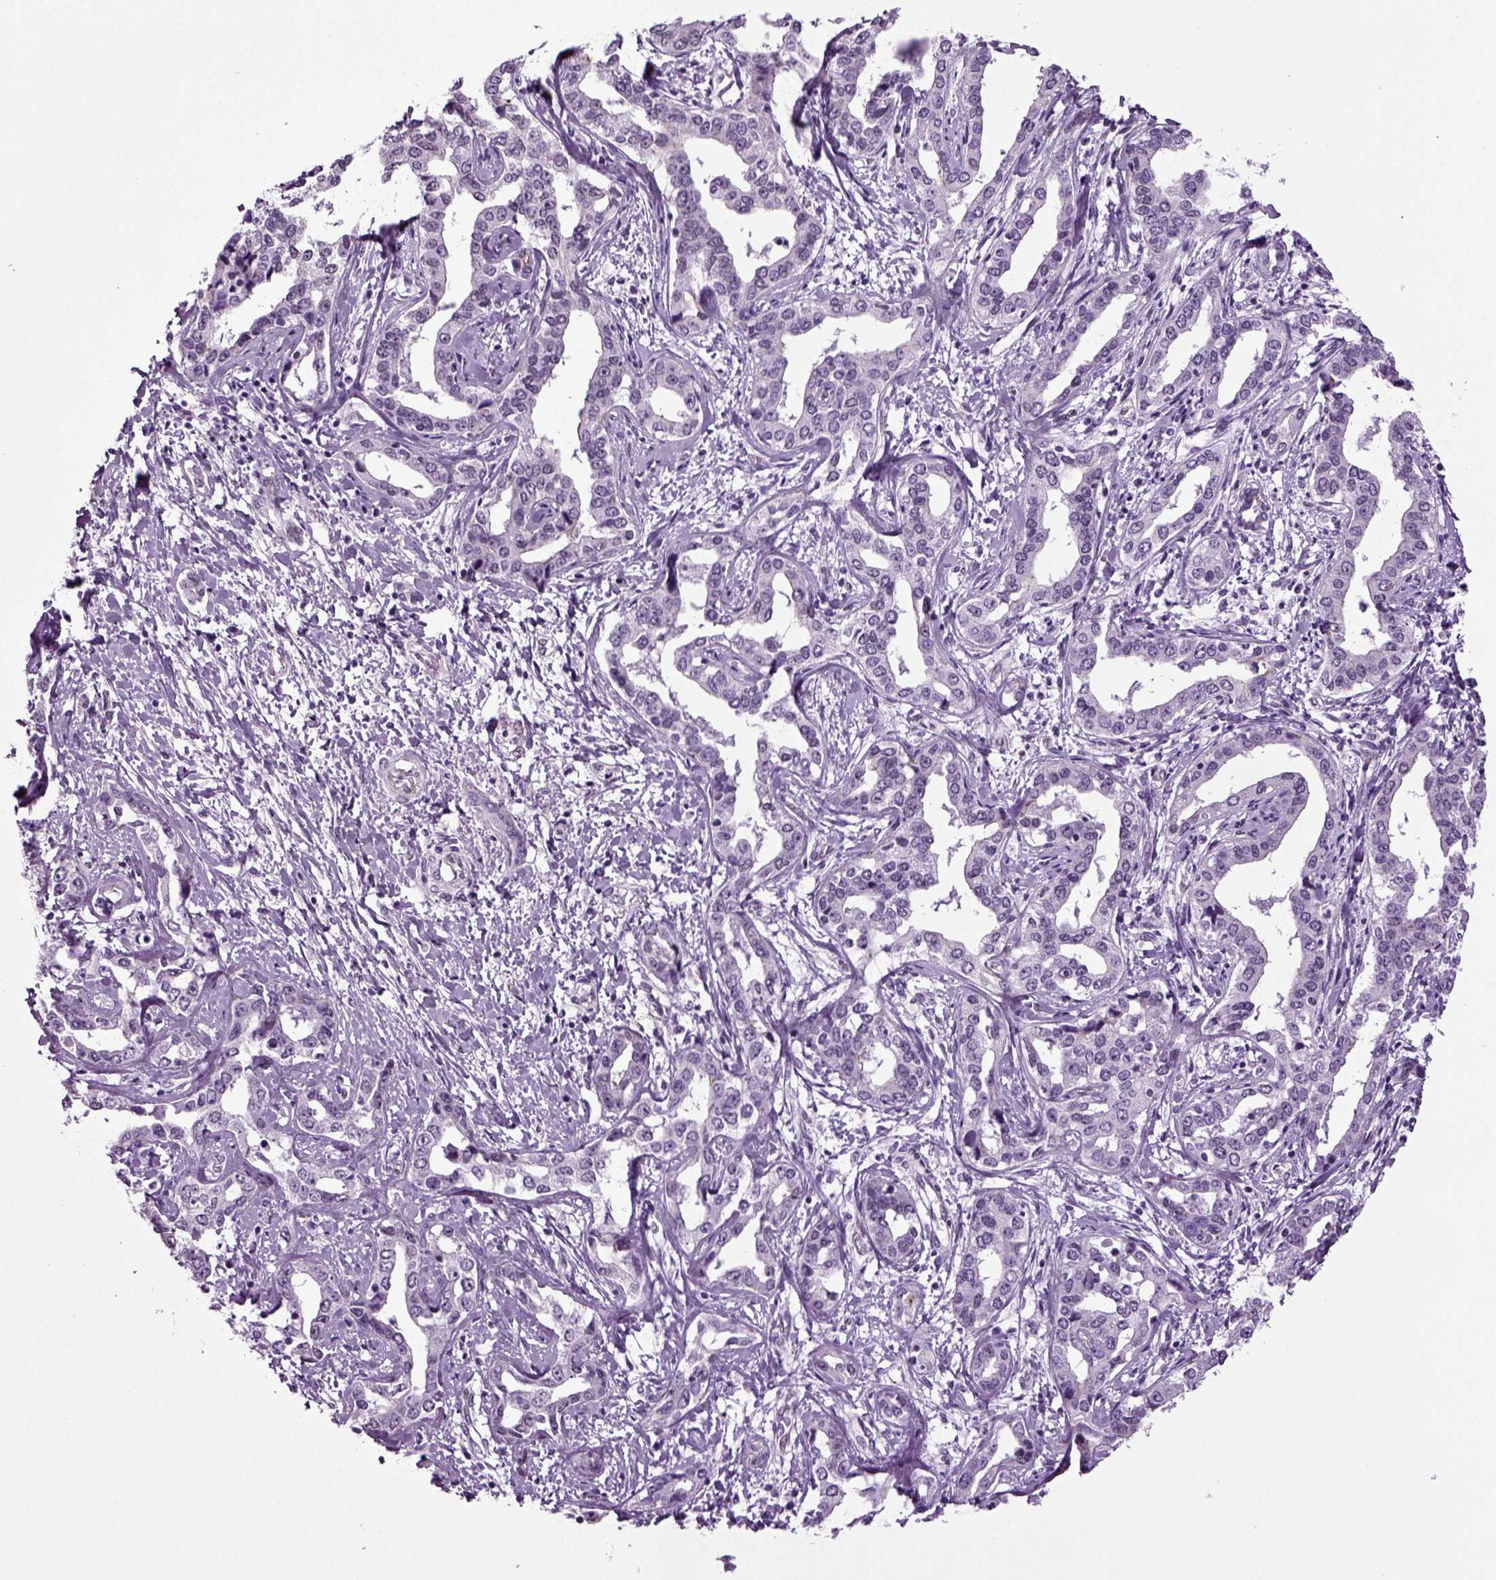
{"staining": {"intensity": "negative", "quantity": "none", "location": "none"}, "tissue": "liver cancer", "cell_type": "Tumor cells", "image_type": "cancer", "snomed": [{"axis": "morphology", "description": "Cholangiocarcinoma"}, {"axis": "topography", "description": "Liver"}], "caption": "DAB immunohistochemical staining of liver cholangiocarcinoma demonstrates no significant staining in tumor cells.", "gene": "RFX3", "patient": {"sex": "male", "age": 59}}